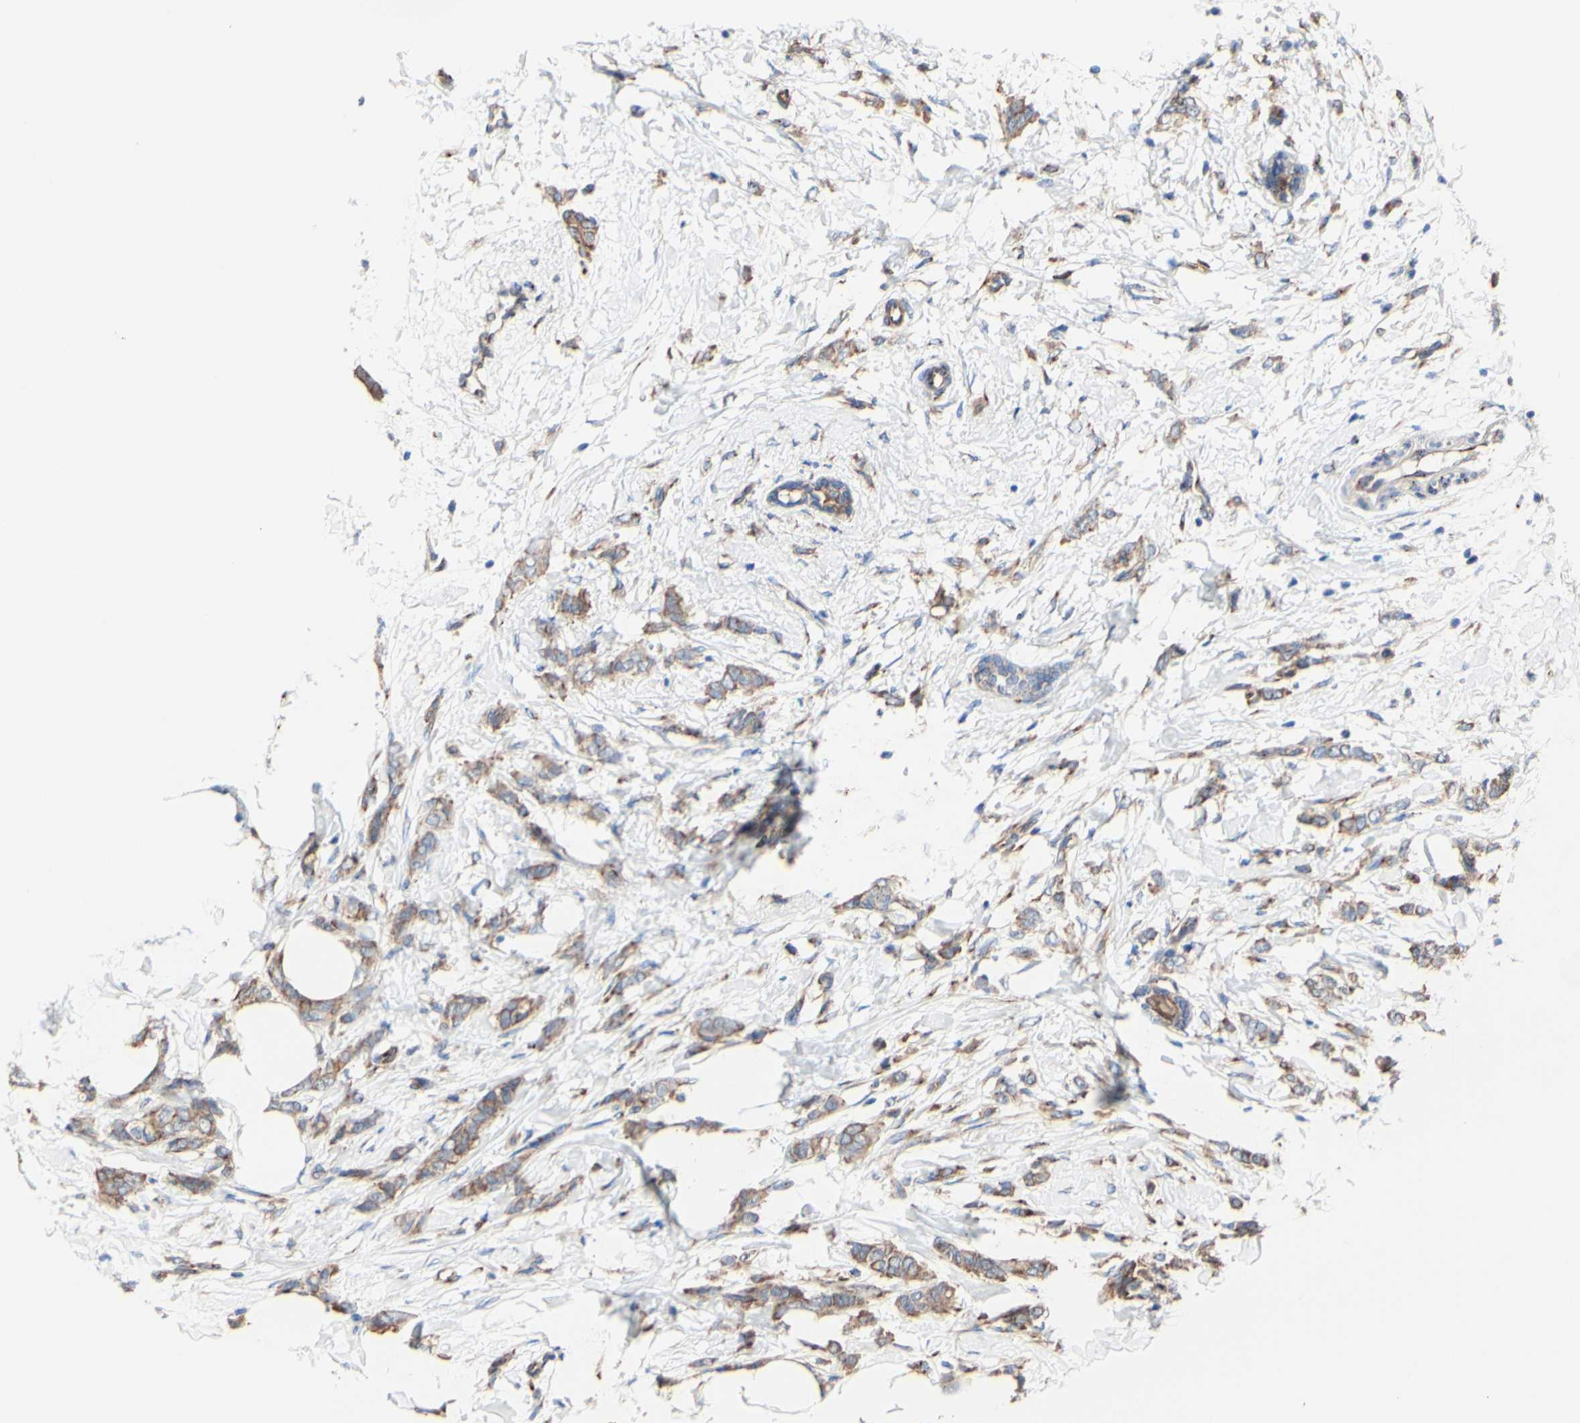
{"staining": {"intensity": "moderate", "quantity": ">75%", "location": "cytoplasmic/membranous"}, "tissue": "breast cancer", "cell_type": "Tumor cells", "image_type": "cancer", "snomed": [{"axis": "morphology", "description": "Lobular carcinoma, in situ"}, {"axis": "morphology", "description": "Lobular carcinoma"}, {"axis": "topography", "description": "Breast"}], "caption": "Breast cancer stained with DAB (3,3'-diaminobenzidine) immunohistochemistry (IHC) displays medium levels of moderate cytoplasmic/membranous expression in about >75% of tumor cells.", "gene": "LRIG3", "patient": {"sex": "female", "age": 41}}